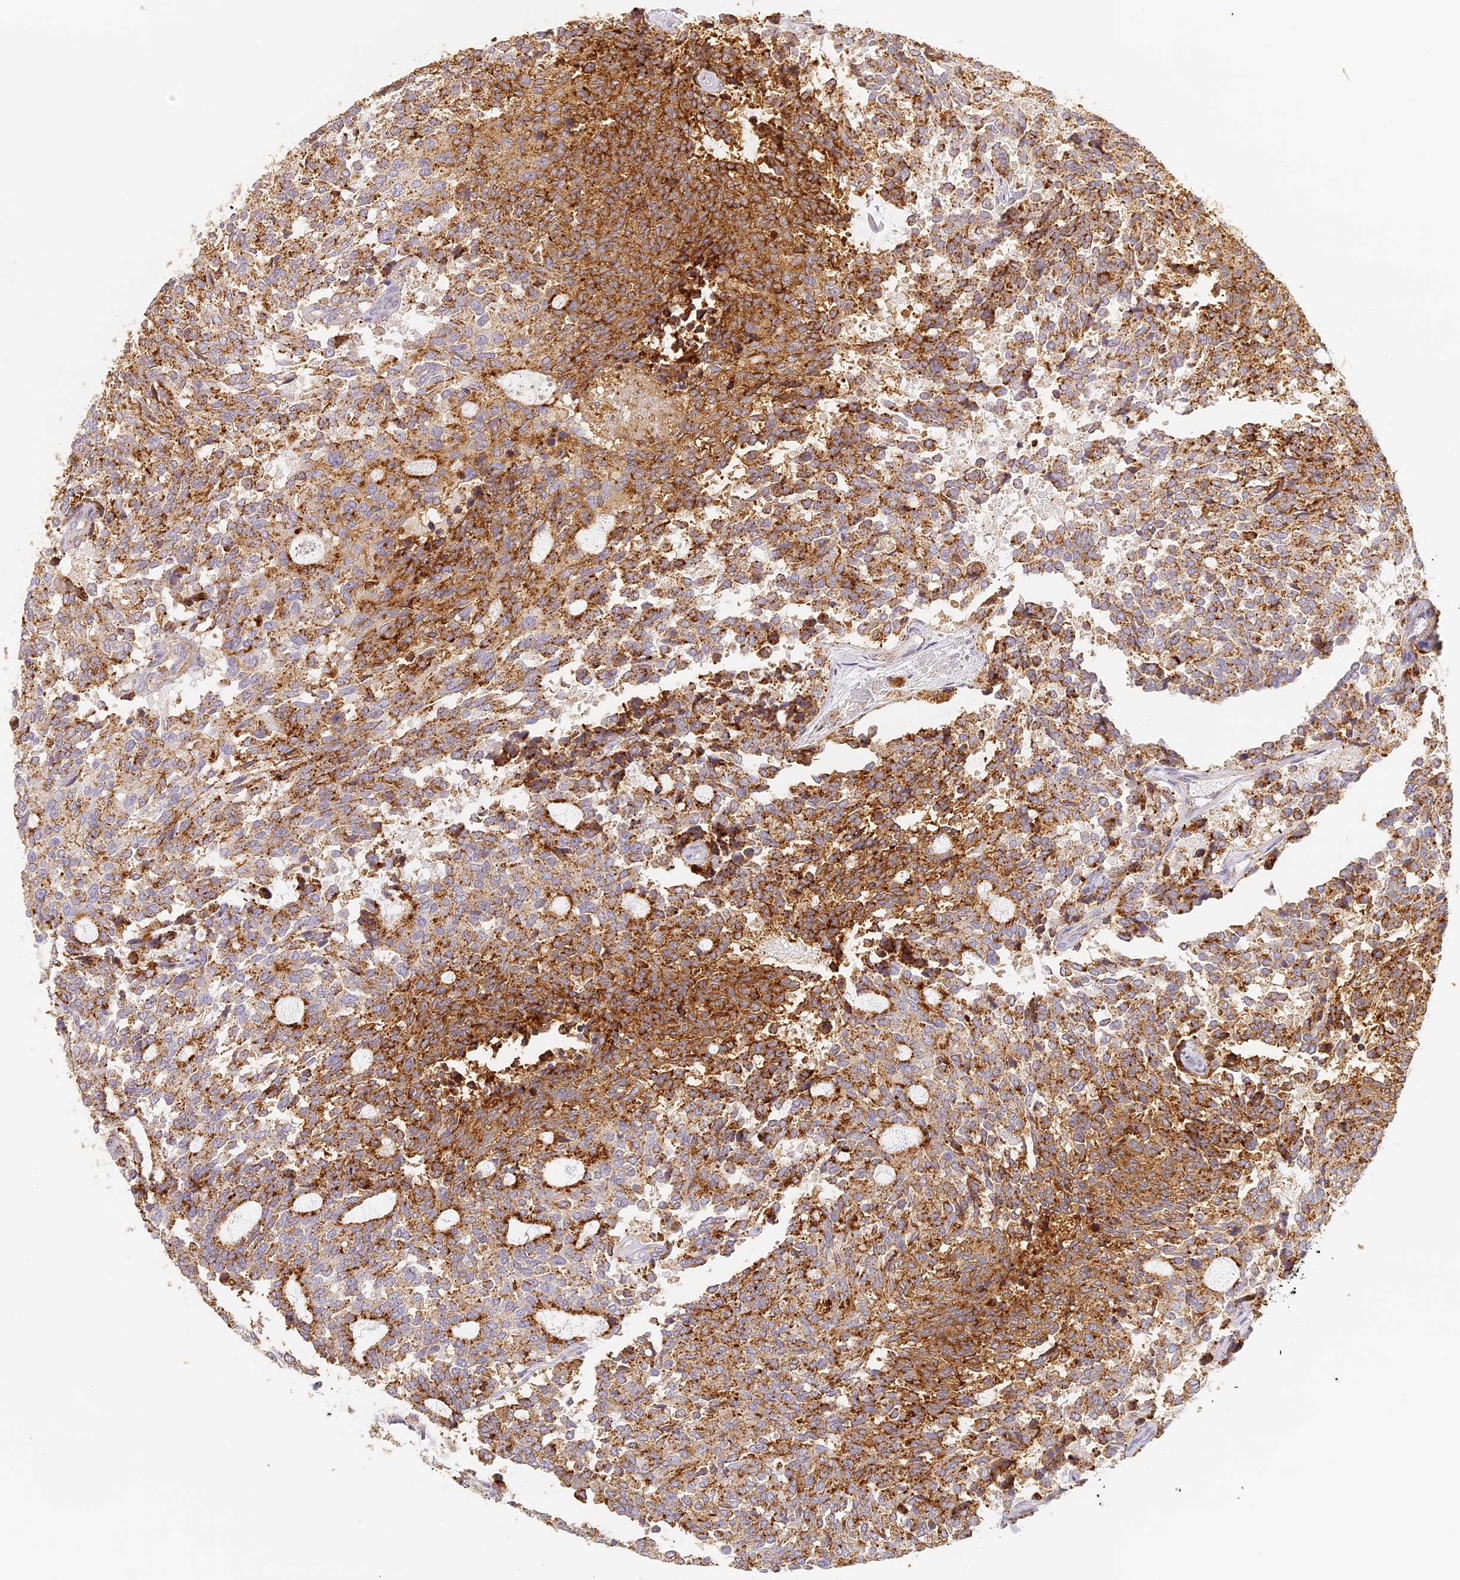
{"staining": {"intensity": "moderate", "quantity": ">75%", "location": "cytoplasmic/membranous"}, "tissue": "carcinoid", "cell_type": "Tumor cells", "image_type": "cancer", "snomed": [{"axis": "morphology", "description": "Carcinoid, malignant, NOS"}, {"axis": "topography", "description": "Pancreas"}], "caption": "Immunohistochemical staining of human malignant carcinoid displays medium levels of moderate cytoplasmic/membranous protein staining in about >75% of tumor cells. The staining is performed using DAB (3,3'-diaminobenzidine) brown chromogen to label protein expression. The nuclei are counter-stained blue using hematoxylin.", "gene": "LAMP2", "patient": {"sex": "female", "age": 54}}